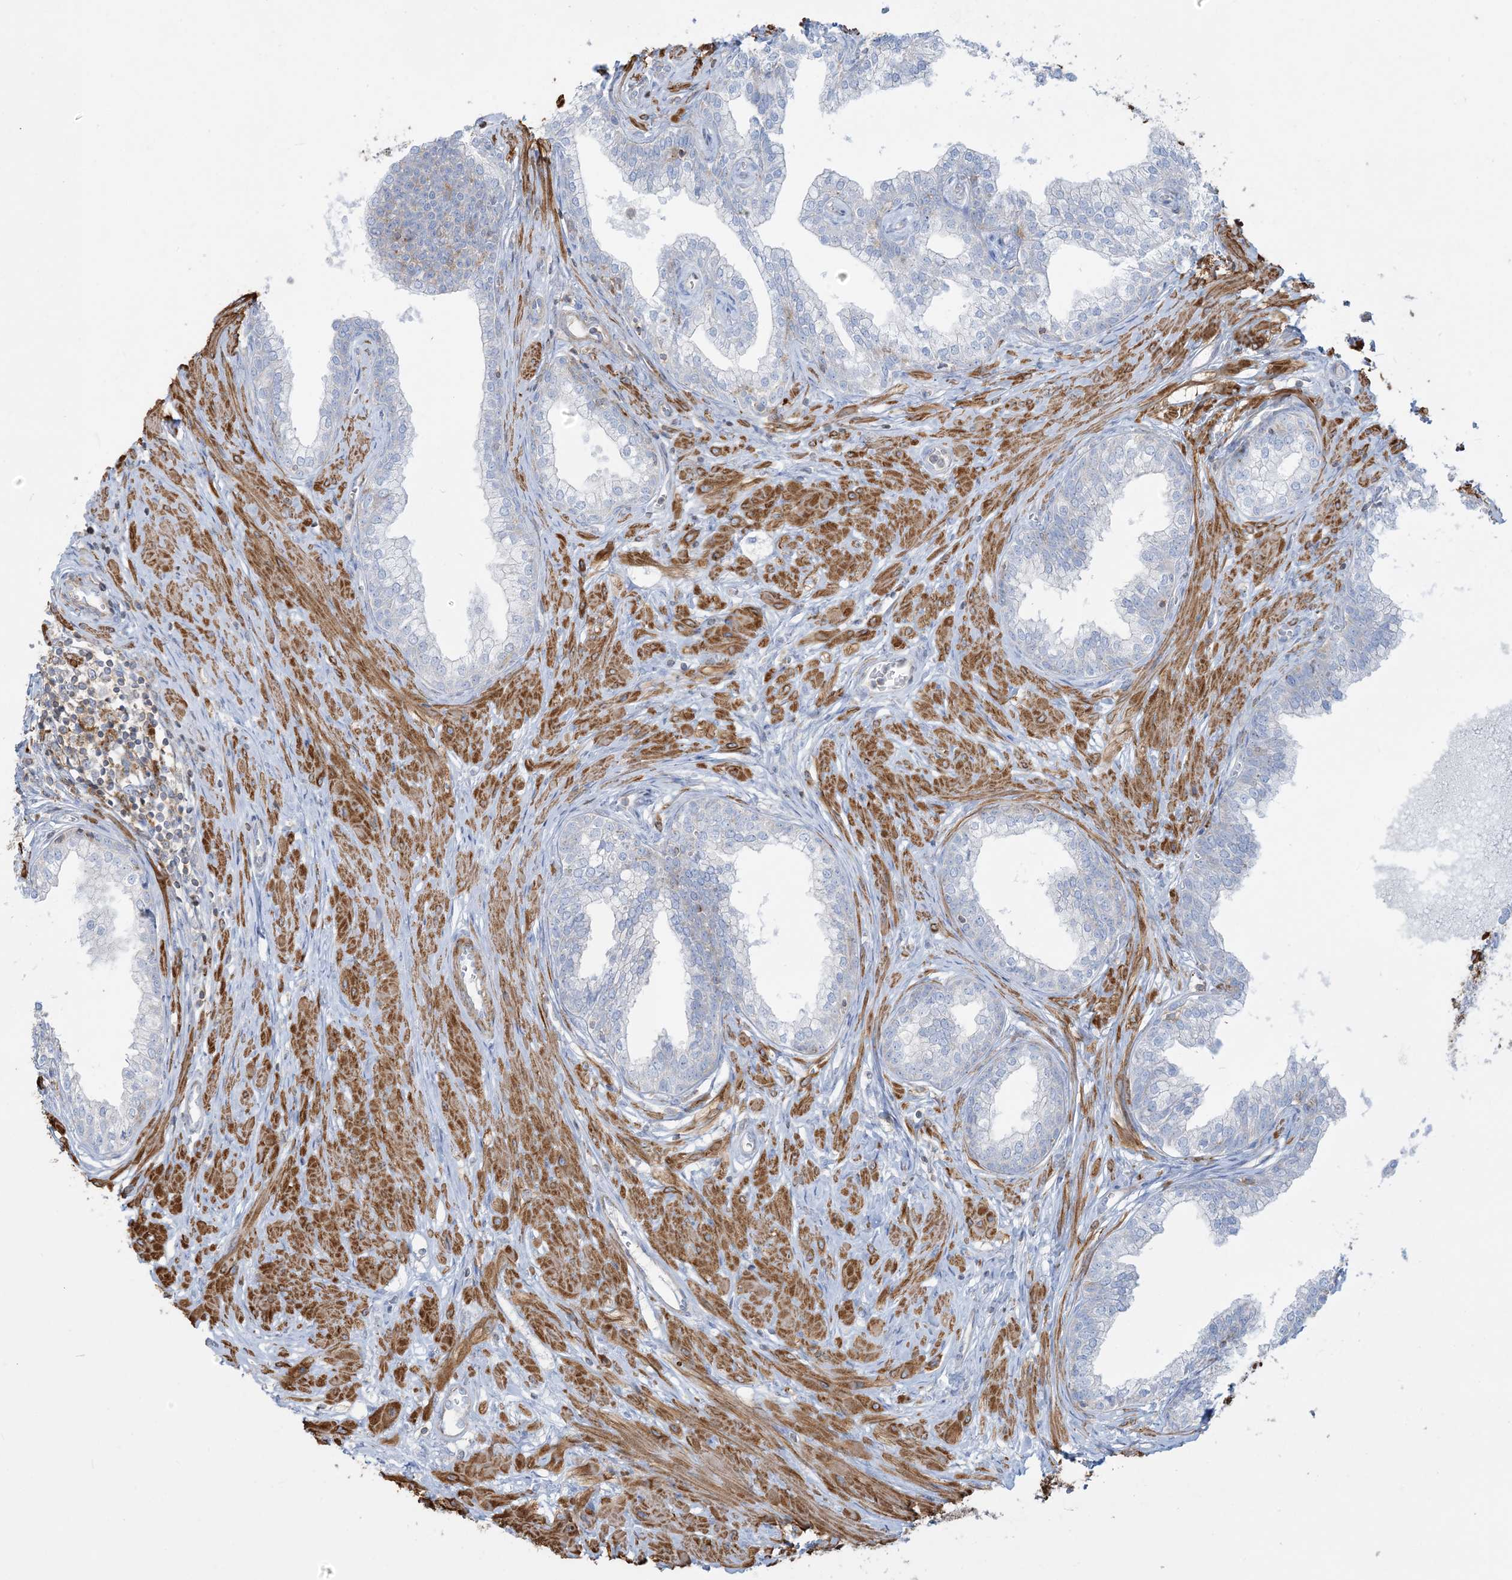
{"staining": {"intensity": "negative", "quantity": "none", "location": "none"}, "tissue": "prostate", "cell_type": "Glandular cells", "image_type": "normal", "snomed": [{"axis": "morphology", "description": "Normal tissue, NOS"}, {"axis": "morphology", "description": "Urothelial carcinoma, Low grade"}, {"axis": "topography", "description": "Urinary bladder"}, {"axis": "topography", "description": "Prostate"}], "caption": "Image shows no significant protein expression in glandular cells of benign prostate.", "gene": "GTF3C2", "patient": {"sex": "male", "age": 60}}